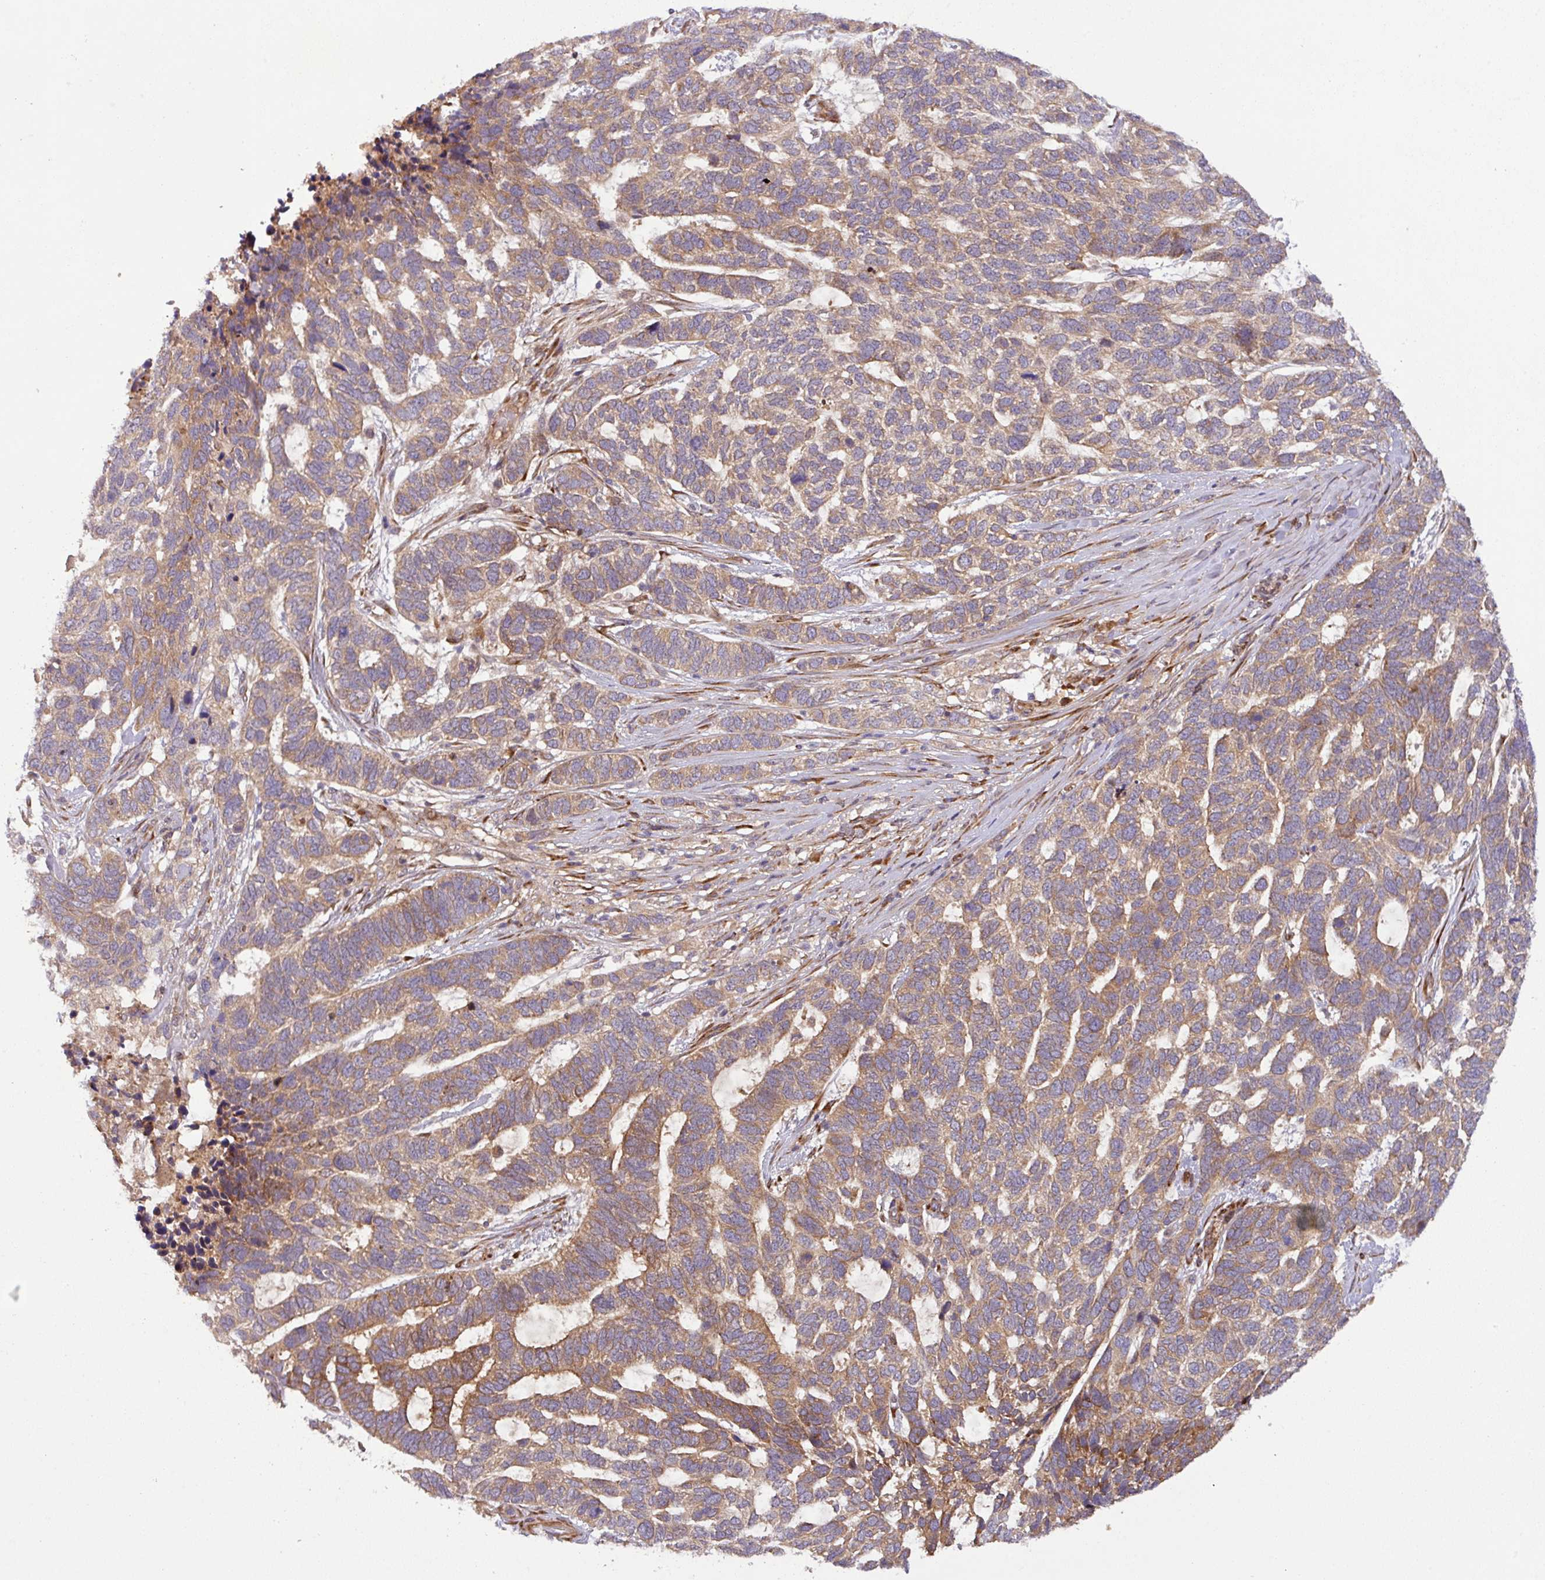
{"staining": {"intensity": "moderate", "quantity": "25%-75%", "location": "cytoplasmic/membranous"}, "tissue": "skin cancer", "cell_type": "Tumor cells", "image_type": "cancer", "snomed": [{"axis": "morphology", "description": "Basal cell carcinoma"}, {"axis": "topography", "description": "Skin"}], "caption": "A medium amount of moderate cytoplasmic/membranous expression is appreciated in approximately 25%-75% of tumor cells in skin cancer tissue.", "gene": "ART1", "patient": {"sex": "female", "age": 65}}